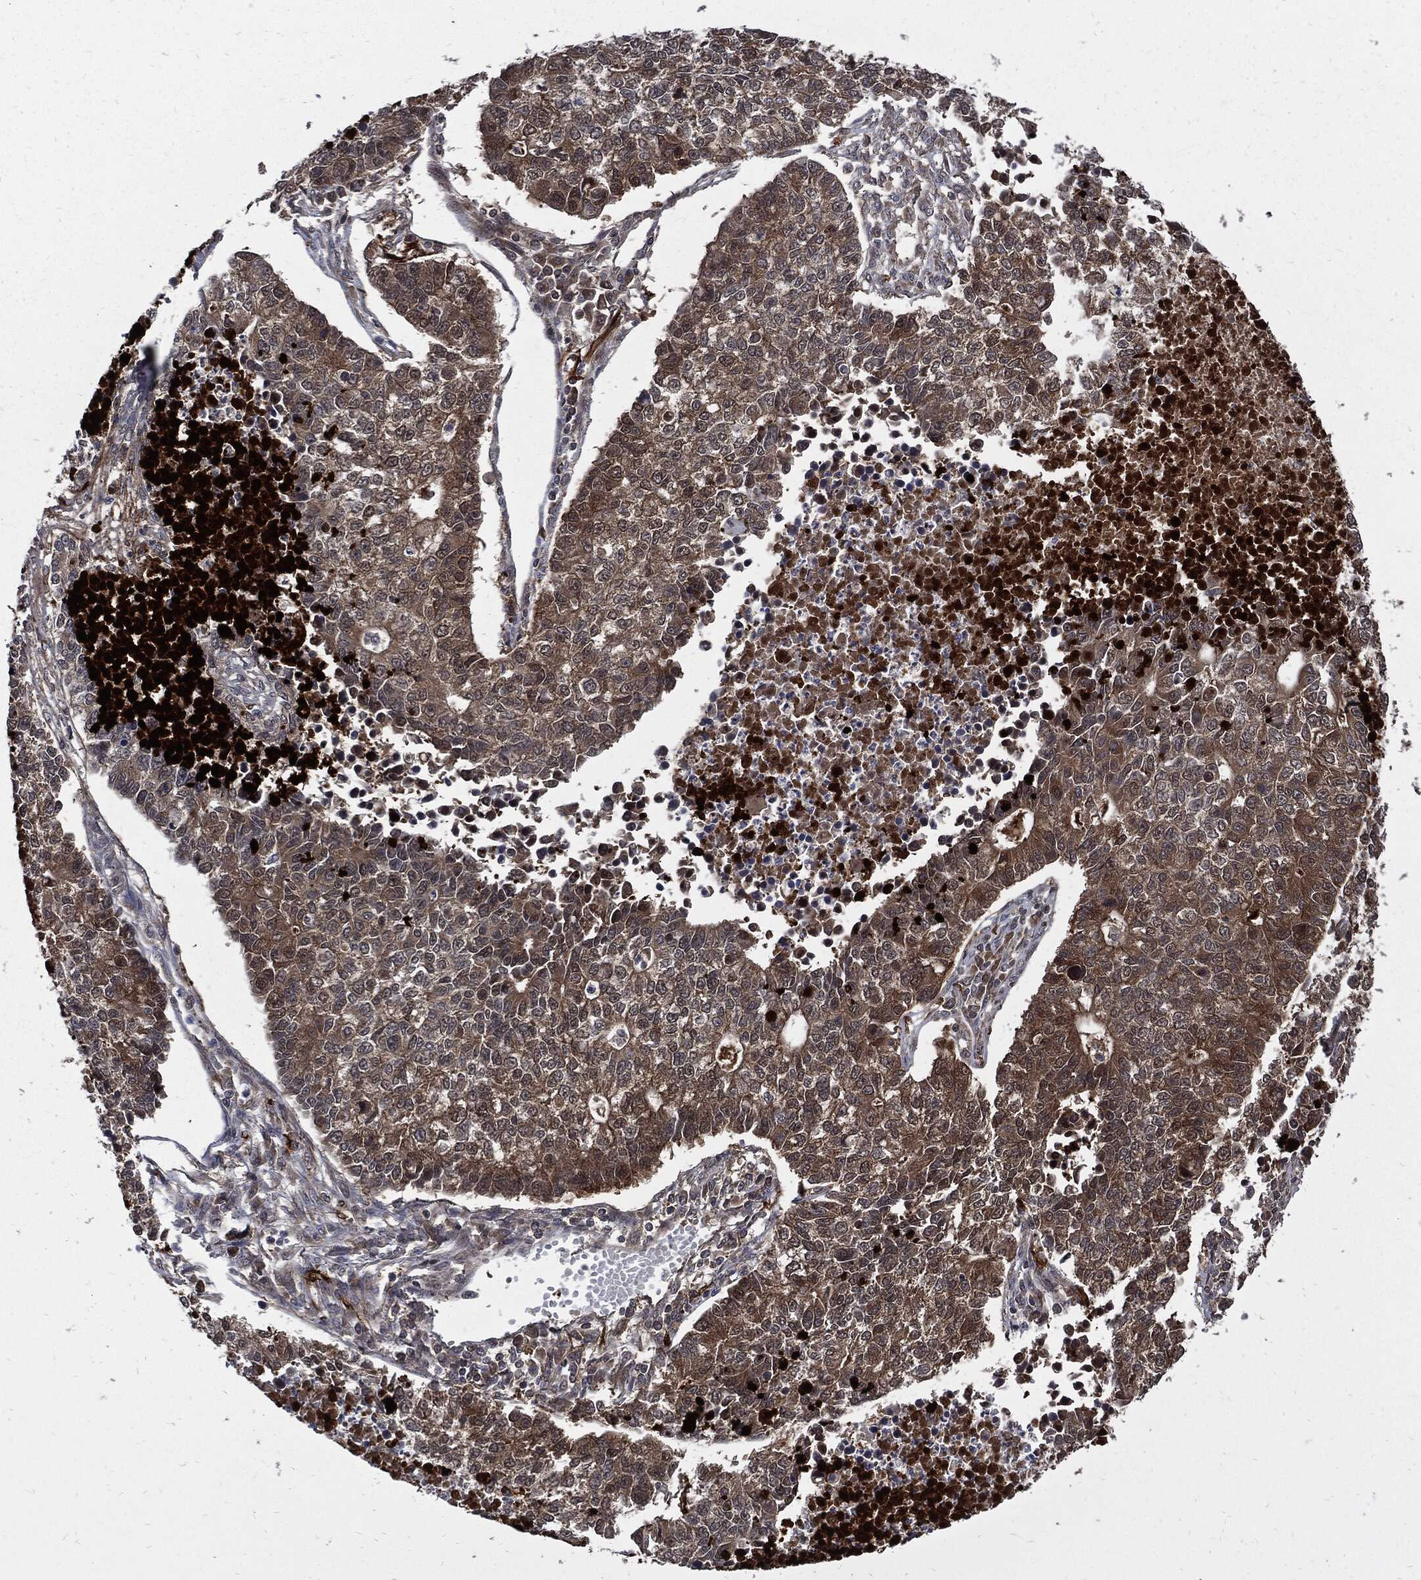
{"staining": {"intensity": "moderate", "quantity": "25%-75%", "location": "cytoplasmic/membranous"}, "tissue": "lung cancer", "cell_type": "Tumor cells", "image_type": "cancer", "snomed": [{"axis": "morphology", "description": "Adenocarcinoma, NOS"}, {"axis": "topography", "description": "Lung"}], "caption": "Adenocarcinoma (lung) stained with a protein marker displays moderate staining in tumor cells.", "gene": "CLU", "patient": {"sex": "male", "age": 57}}